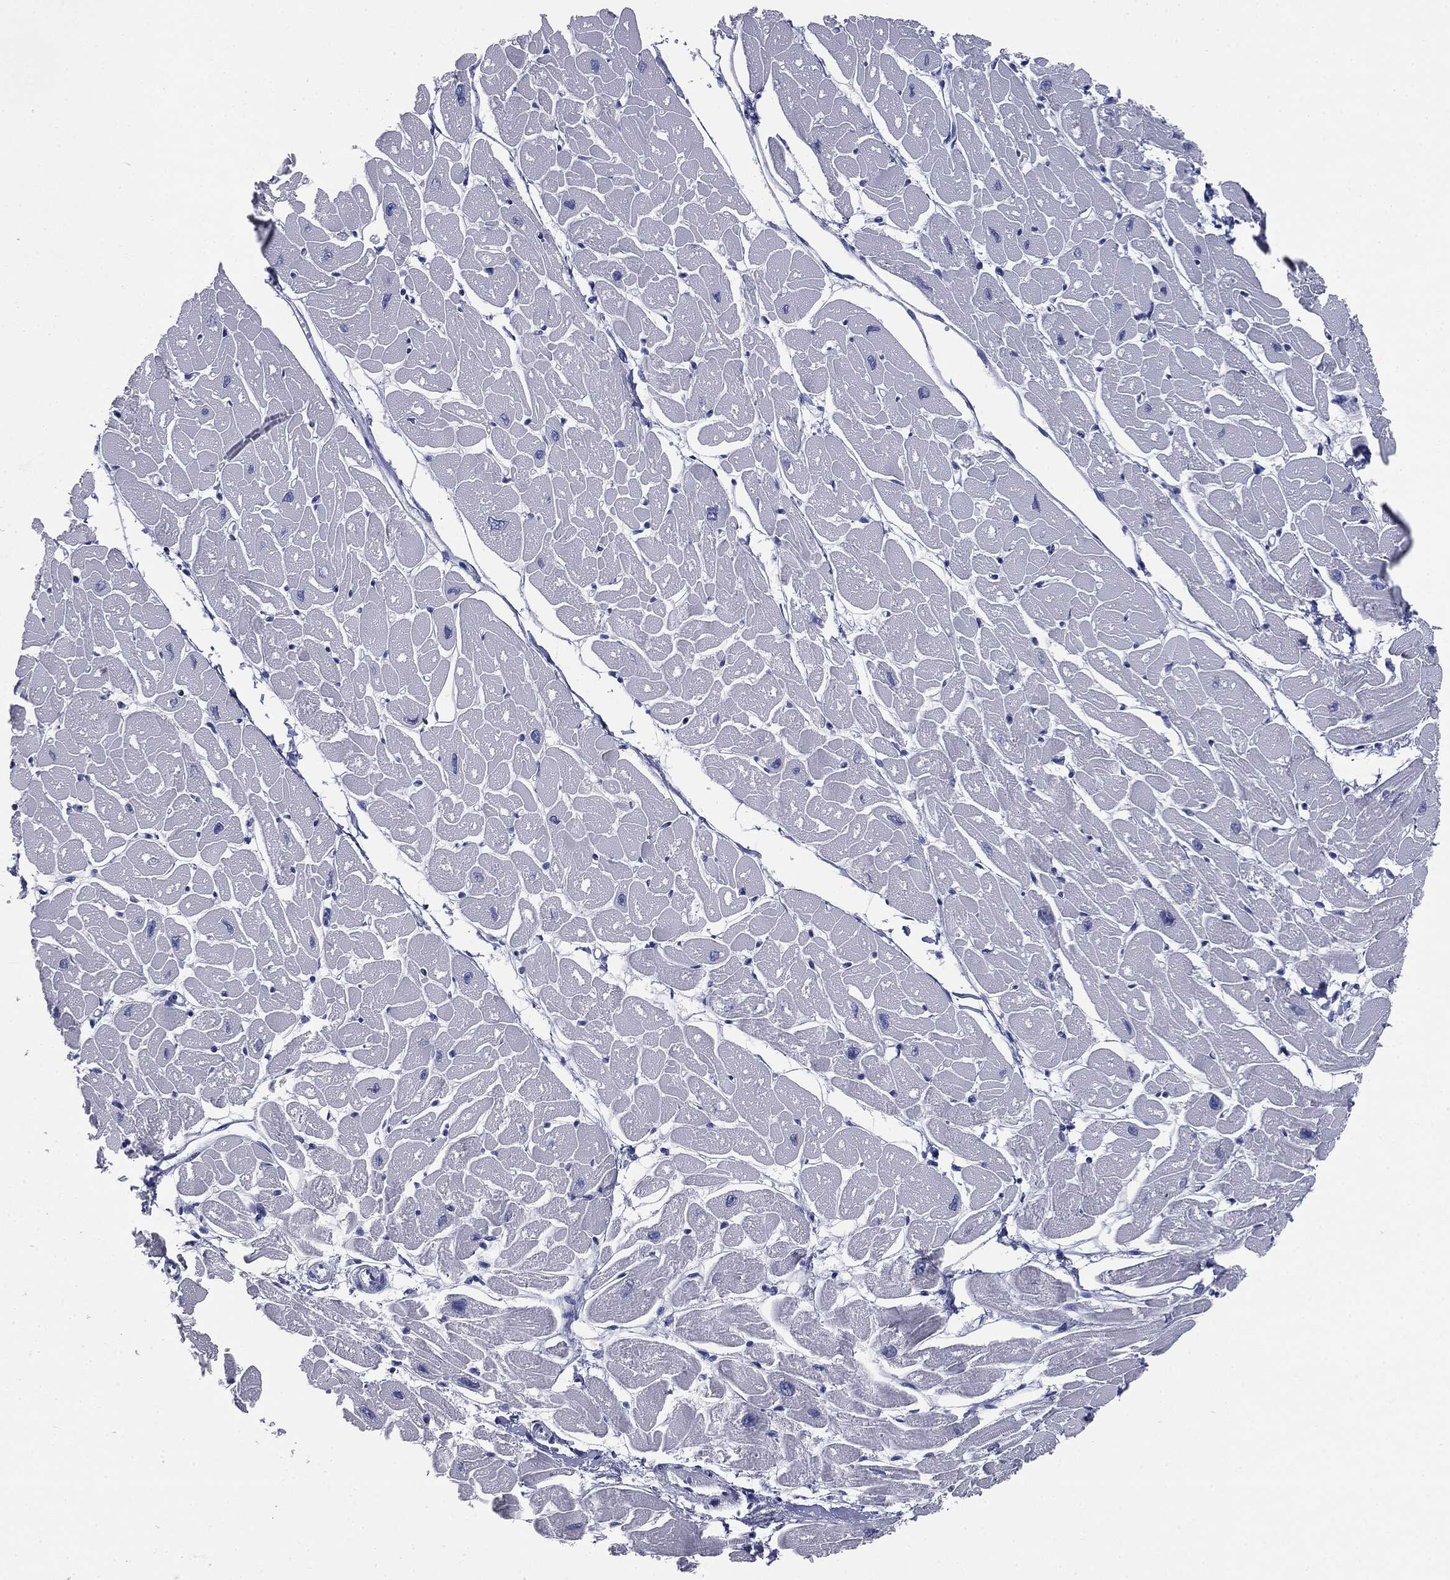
{"staining": {"intensity": "negative", "quantity": "none", "location": "none"}, "tissue": "heart muscle", "cell_type": "Cardiomyocytes", "image_type": "normal", "snomed": [{"axis": "morphology", "description": "Normal tissue, NOS"}, {"axis": "topography", "description": "Heart"}], "caption": "An immunohistochemistry (IHC) histopathology image of benign heart muscle is shown. There is no staining in cardiomyocytes of heart muscle. (IHC, brightfield microscopy, high magnification).", "gene": "ATP2A1", "patient": {"sex": "male", "age": 57}}